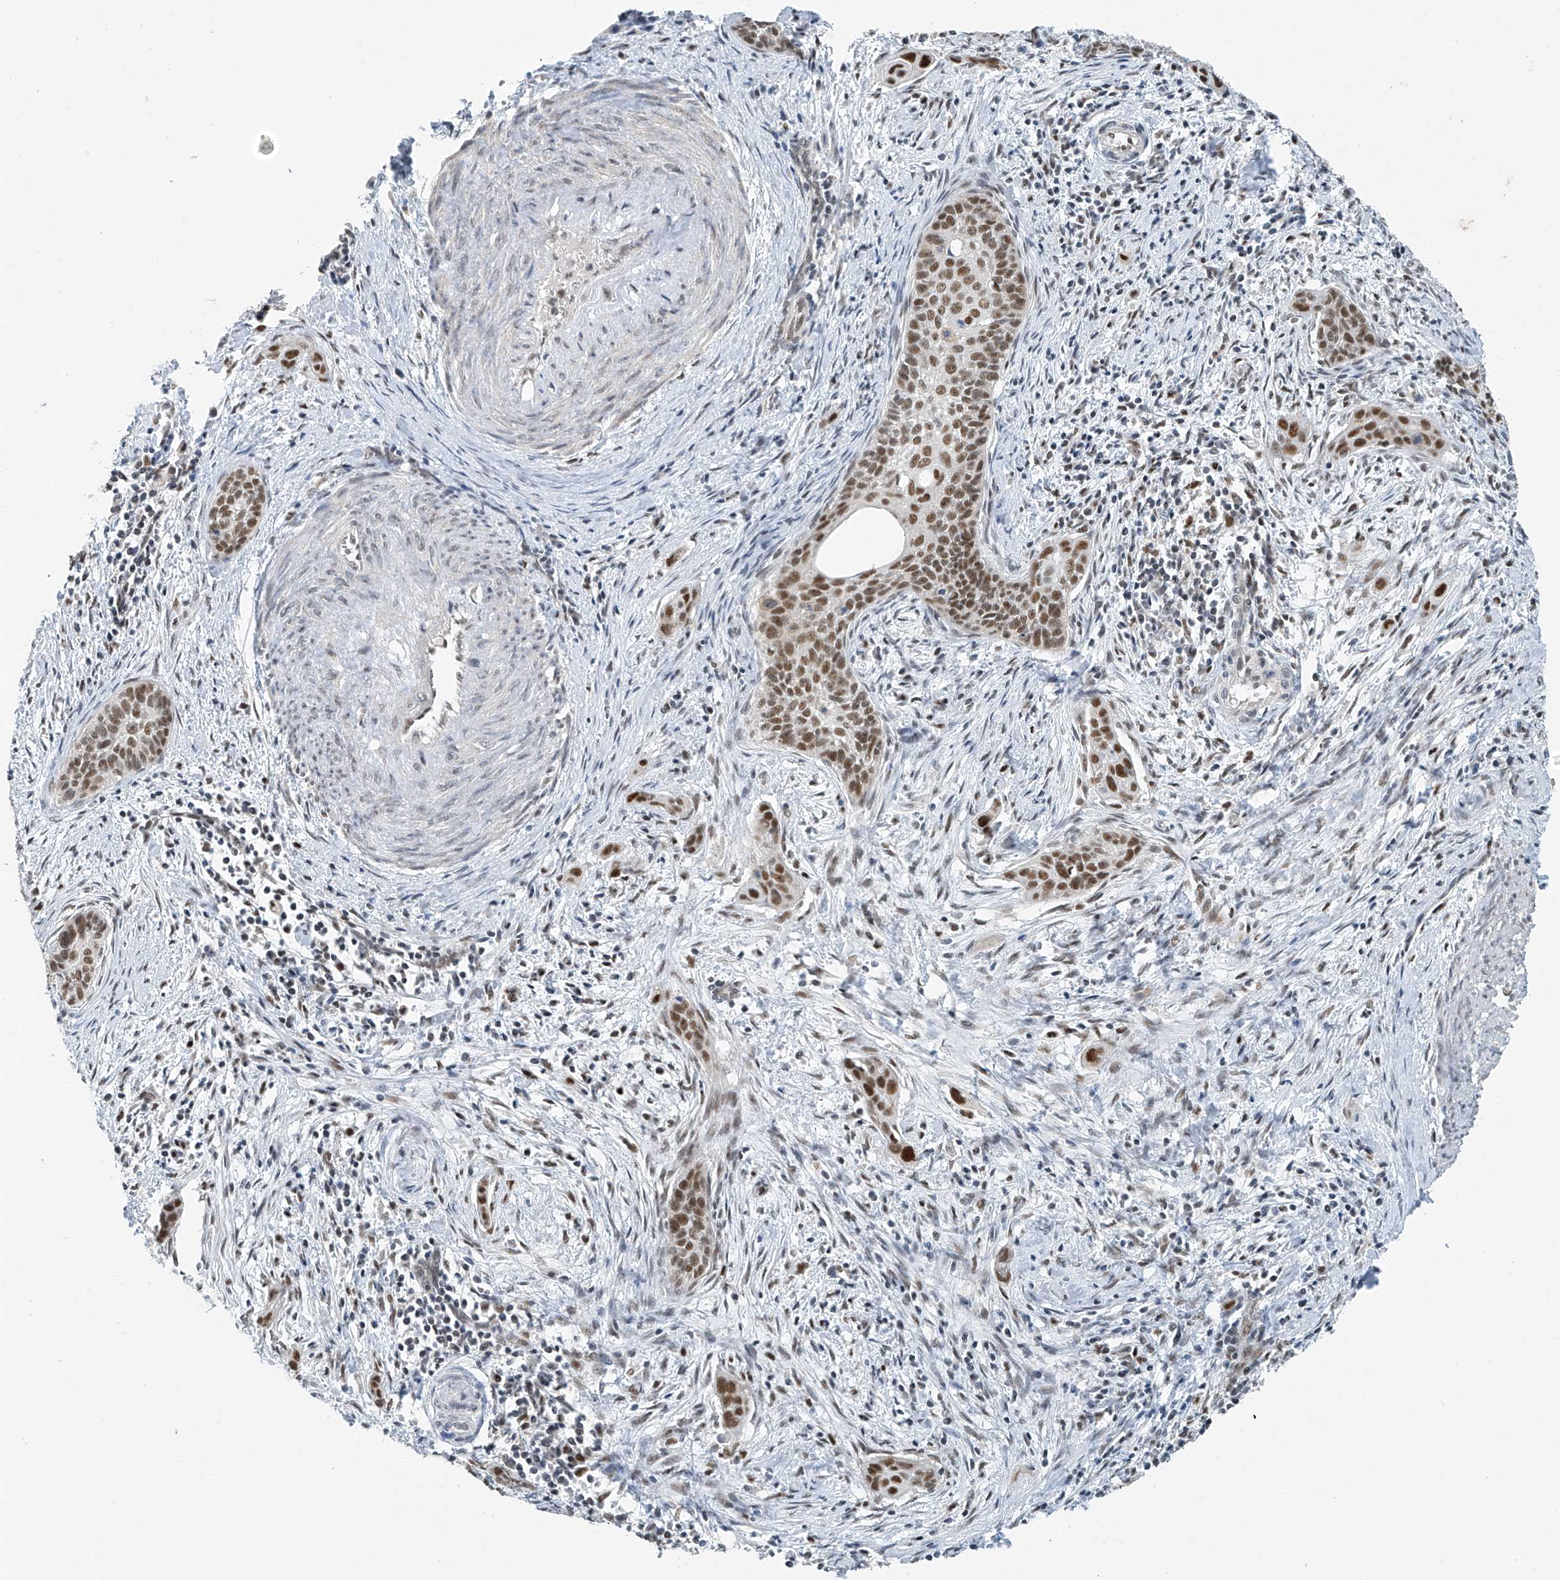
{"staining": {"intensity": "moderate", "quantity": ">75%", "location": "nuclear"}, "tissue": "cervical cancer", "cell_type": "Tumor cells", "image_type": "cancer", "snomed": [{"axis": "morphology", "description": "Squamous cell carcinoma, NOS"}, {"axis": "topography", "description": "Cervix"}], "caption": "Tumor cells display moderate nuclear staining in about >75% of cells in cervical cancer (squamous cell carcinoma).", "gene": "TAF8", "patient": {"sex": "female", "age": 33}}